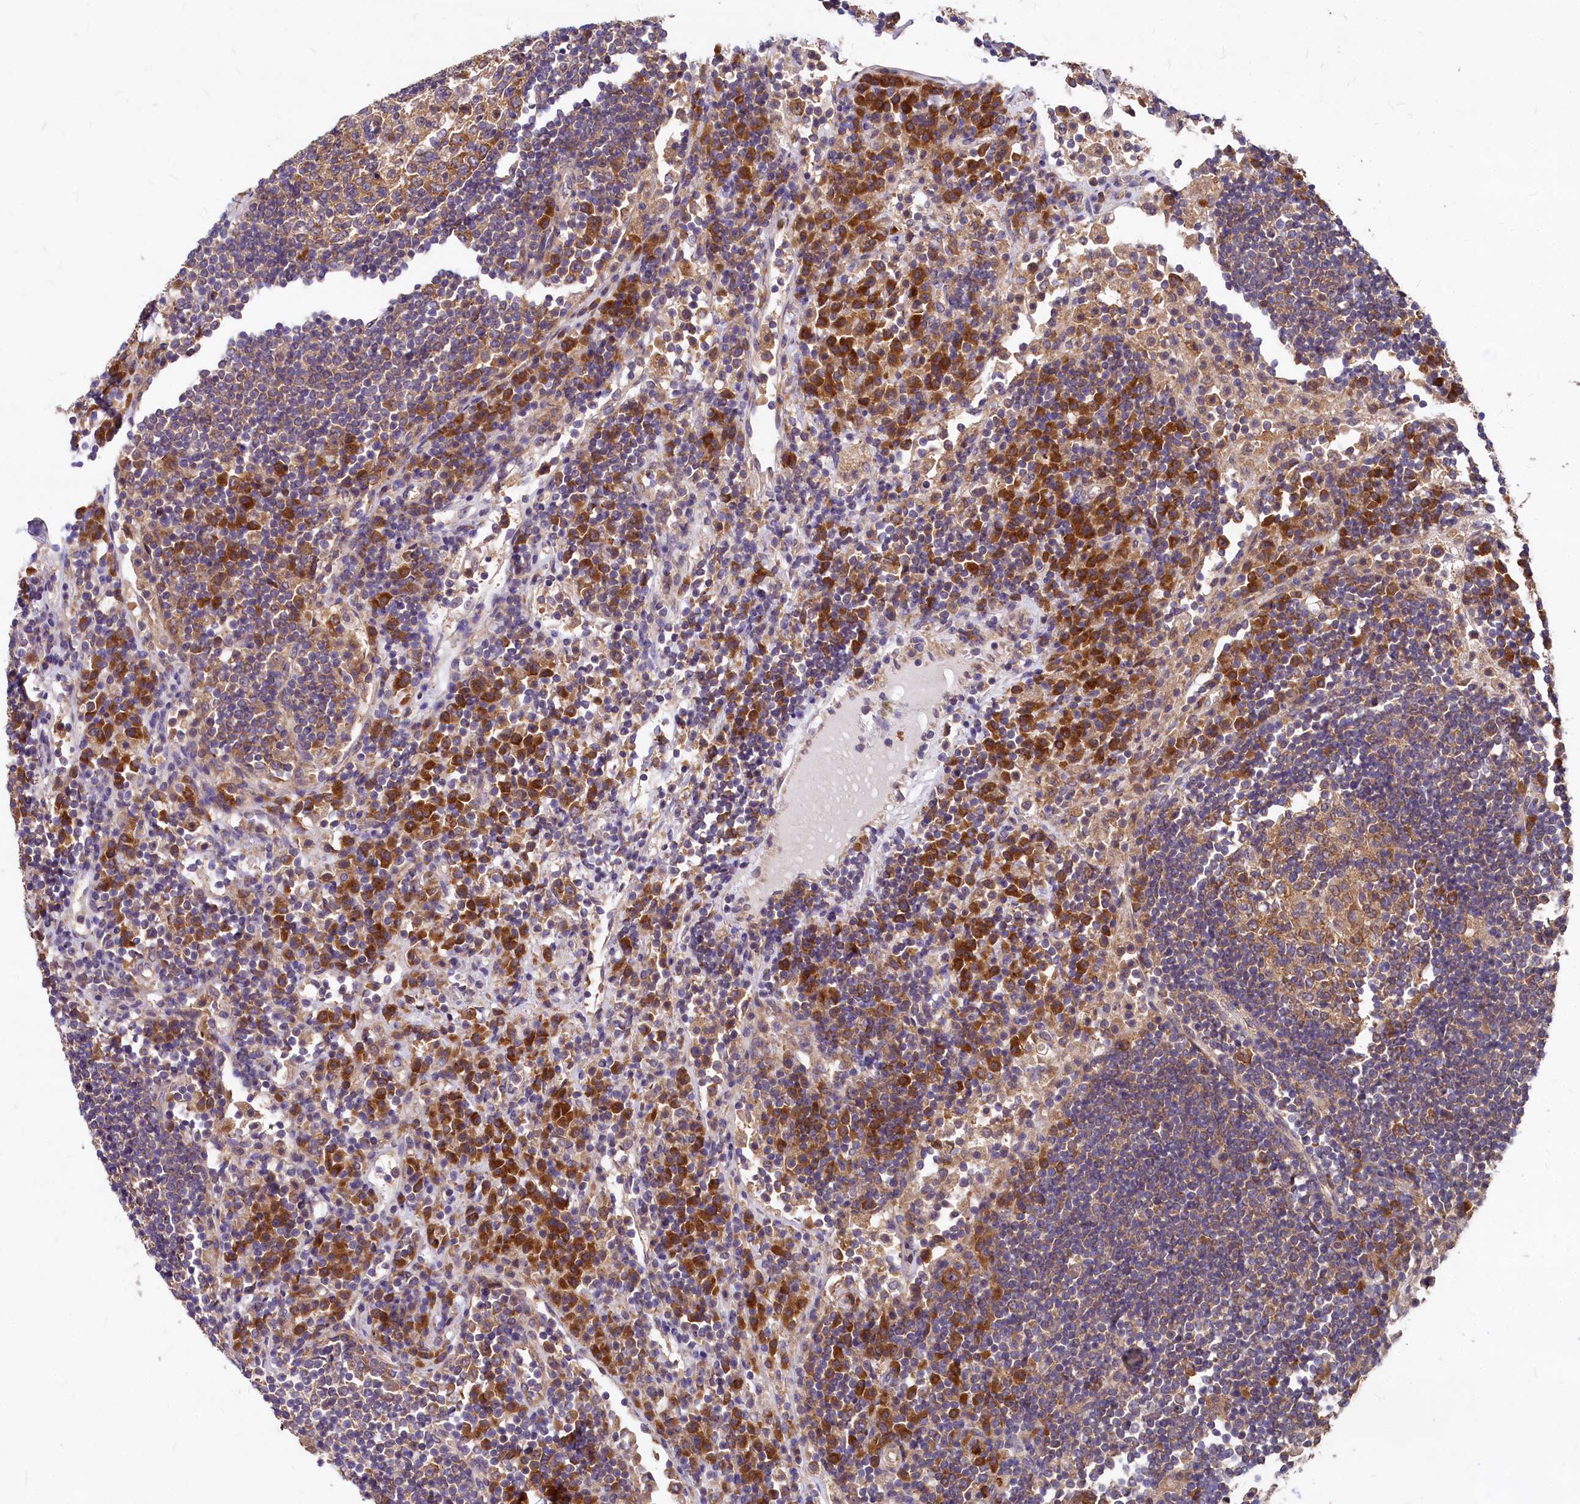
{"staining": {"intensity": "moderate", "quantity": ">75%", "location": "cytoplasmic/membranous"}, "tissue": "lymph node", "cell_type": "Germinal center cells", "image_type": "normal", "snomed": [{"axis": "morphology", "description": "Normal tissue, NOS"}, {"axis": "topography", "description": "Lymph node"}], "caption": "This is an image of immunohistochemistry staining of benign lymph node, which shows moderate positivity in the cytoplasmic/membranous of germinal center cells.", "gene": "EIF2B2", "patient": {"sex": "female", "age": 53}}